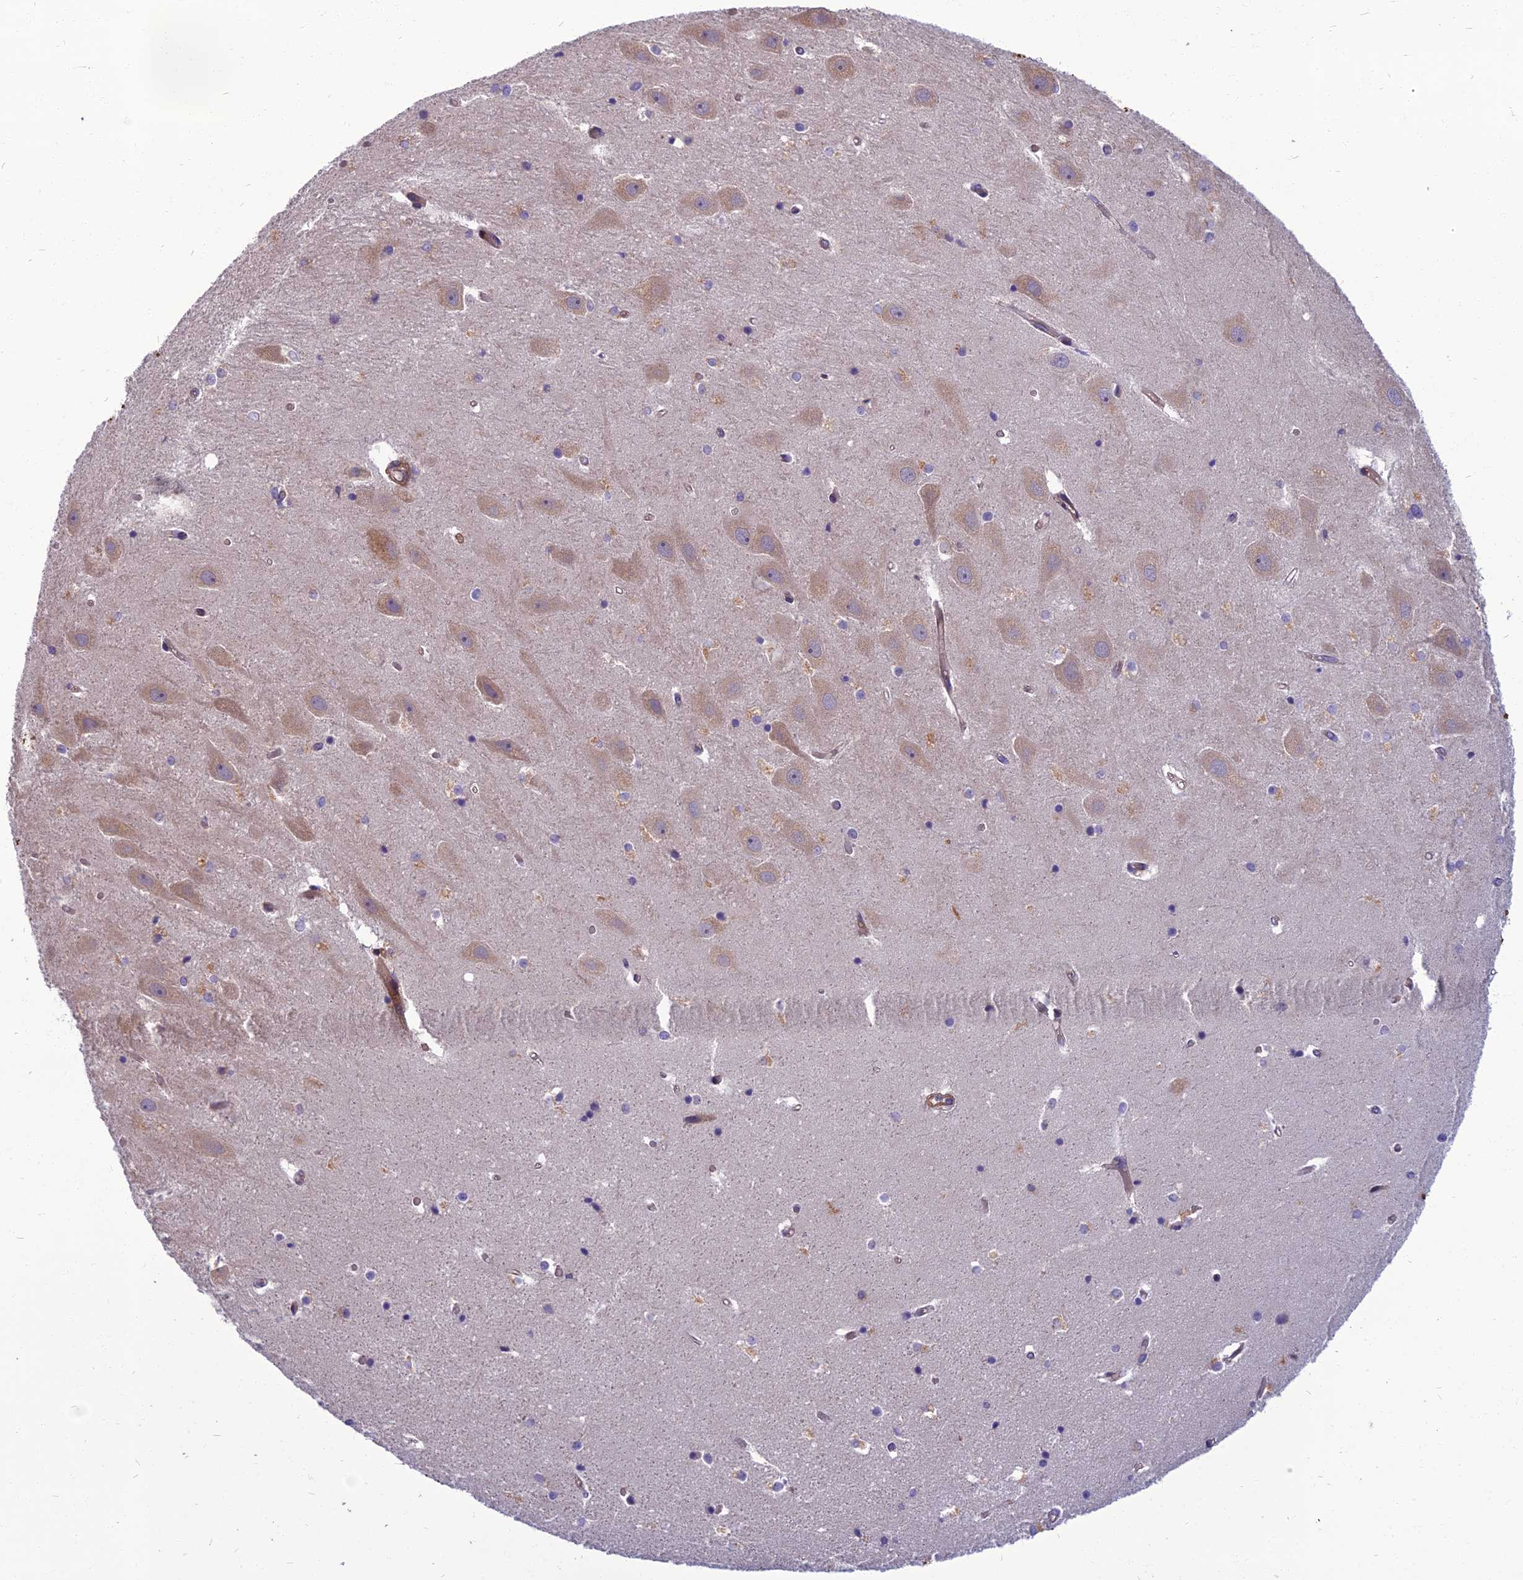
{"staining": {"intensity": "negative", "quantity": "none", "location": "none"}, "tissue": "hippocampus", "cell_type": "Glial cells", "image_type": "normal", "snomed": [{"axis": "morphology", "description": "Normal tissue, NOS"}, {"axis": "topography", "description": "Hippocampus"}], "caption": "High power microscopy histopathology image of an IHC image of benign hippocampus, revealing no significant positivity in glial cells.", "gene": "WDR24", "patient": {"sex": "female", "age": 52}}